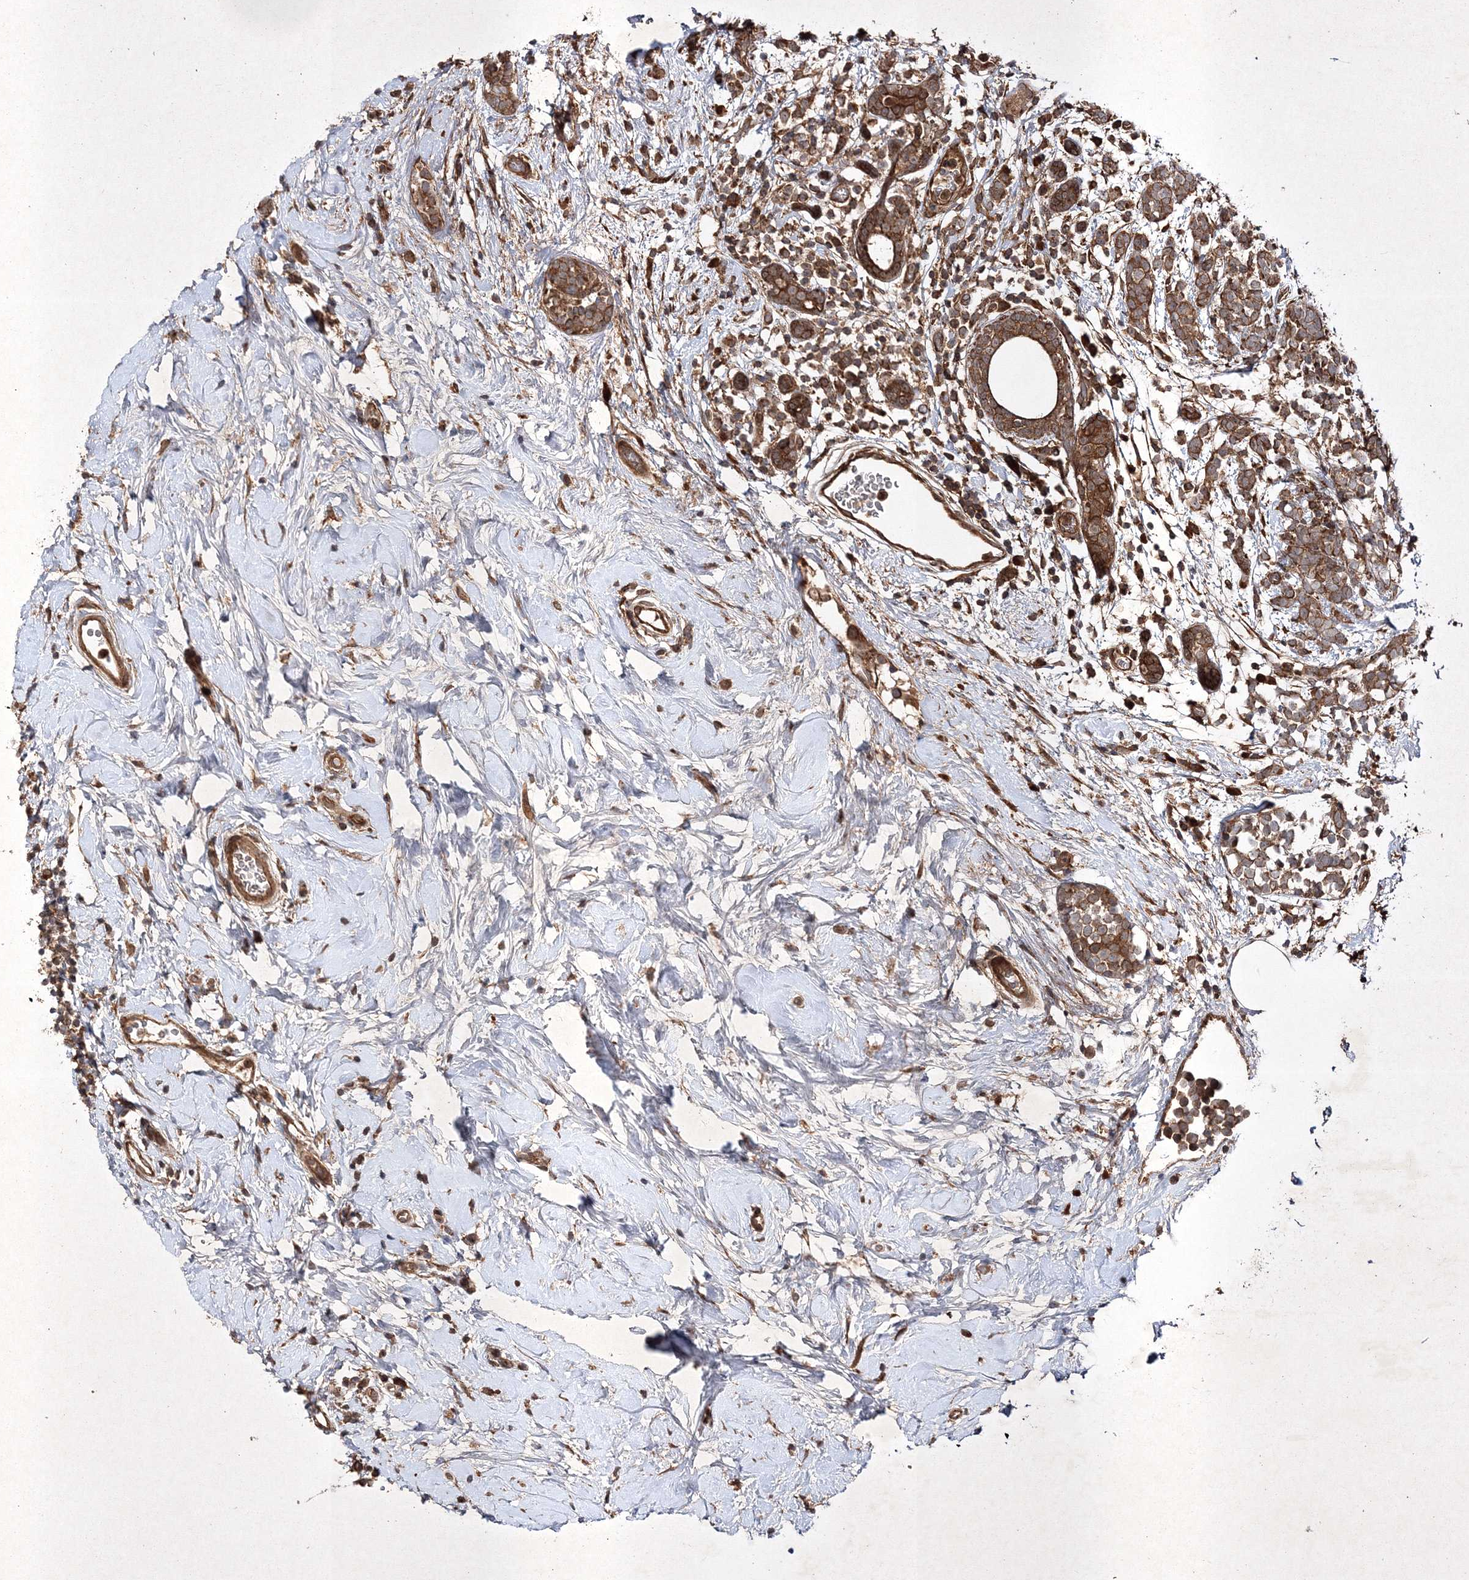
{"staining": {"intensity": "strong", "quantity": ">75%", "location": "cytoplasmic/membranous"}, "tissue": "breast cancer", "cell_type": "Tumor cells", "image_type": "cancer", "snomed": [{"axis": "morphology", "description": "Lobular carcinoma"}, {"axis": "topography", "description": "Breast"}], "caption": "Protein expression analysis of human breast lobular carcinoma reveals strong cytoplasmic/membranous positivity in approximately >75% of tumor cells.", "gene": "DNAJC13", "patient": {"sex": "female", "age": 58}}